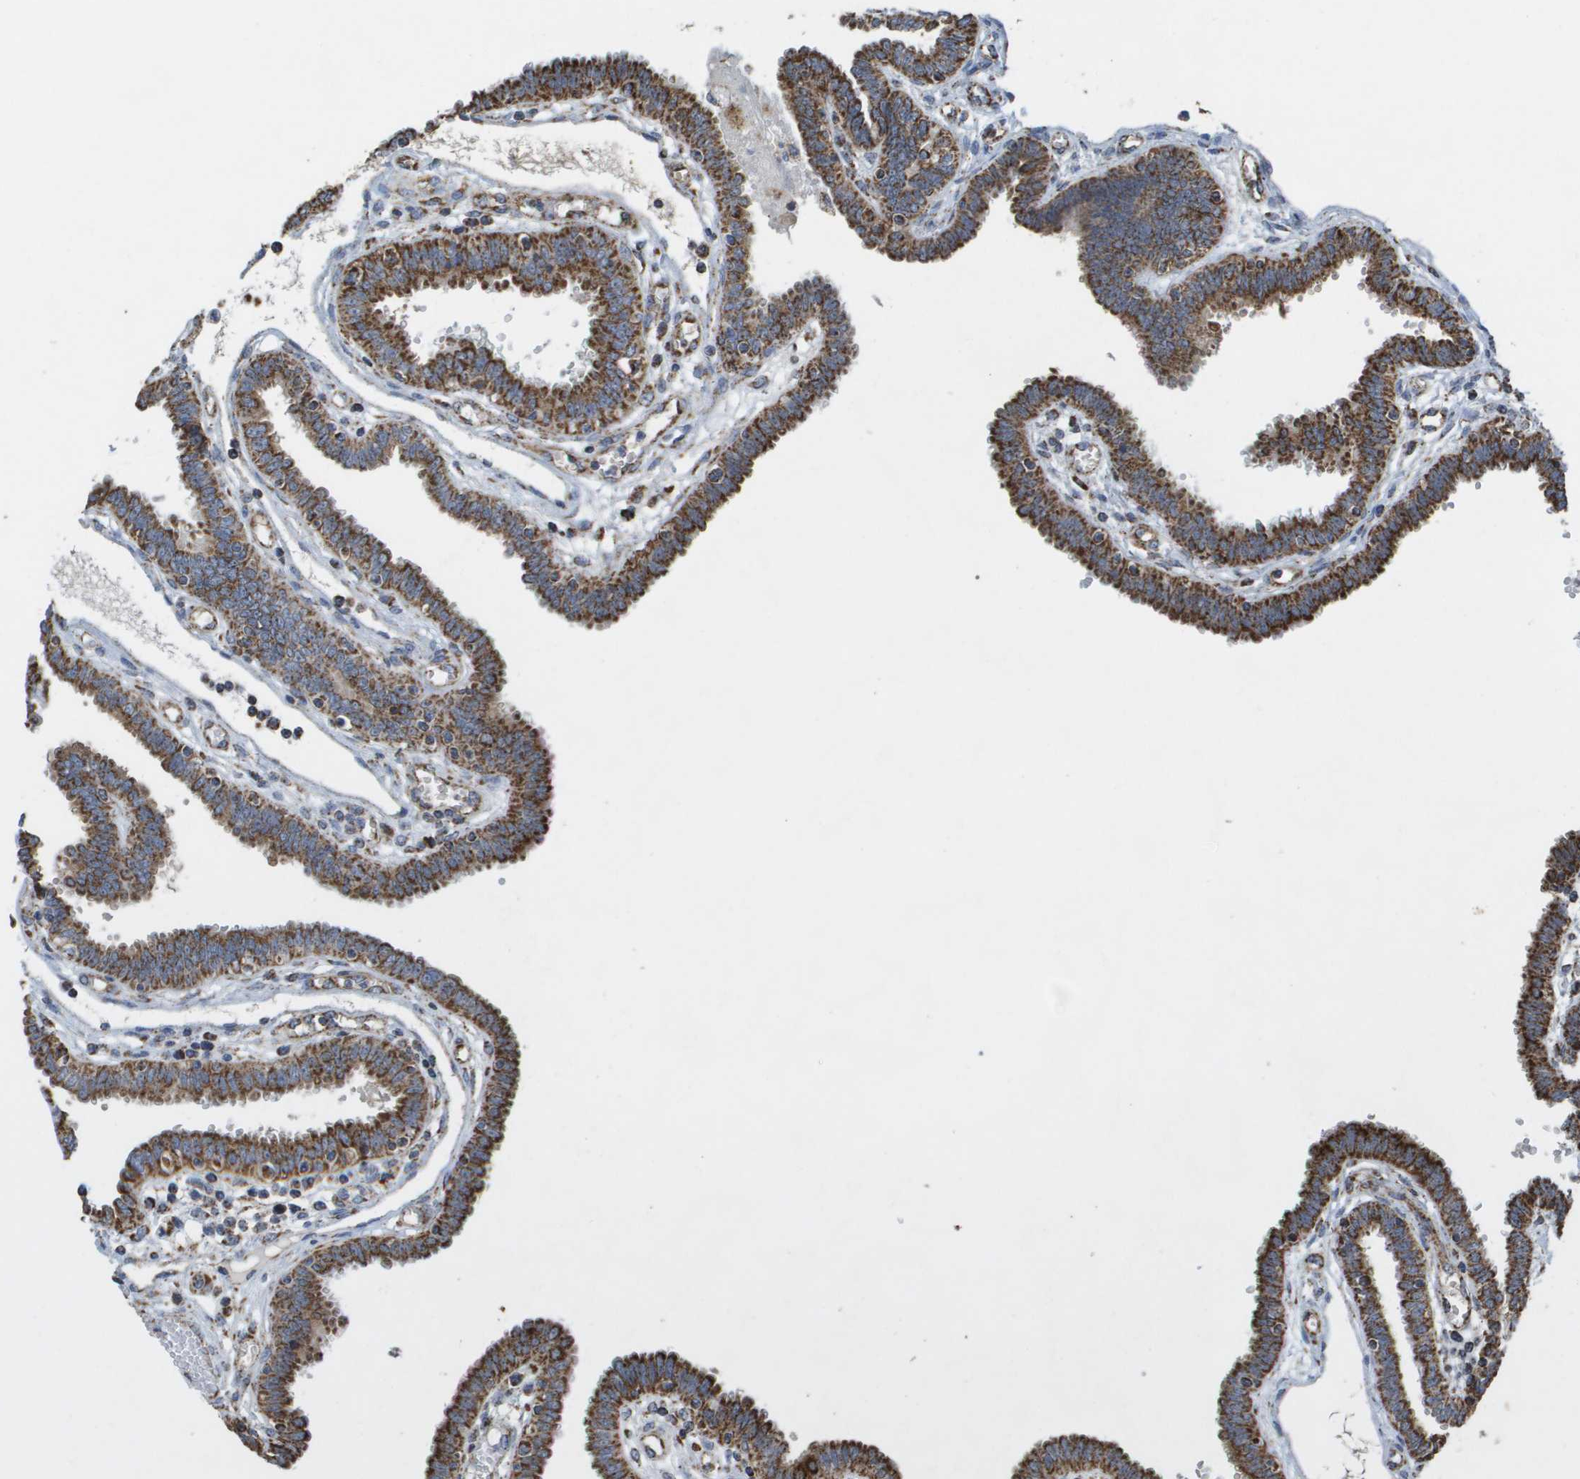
{"staining": {"intensity": "strong", "quantity": ">75%", "location": "cytoplasmic/membranous"}, "tissue": "fallopian tube", "cell_type": "Glandular cells", "image_type": "normal", "snomed": [{"axis": "morphology", "description": "Normal tissue, NOS"}, {"axis": "topography", "description": "Fallopian tube"}], "caption": "Normal fallopian tube was stained to show a protein in brown. There is high levels of strong cytoplasmic/membranous staining in about >75% of glandular cells. (Brightfield microscopy of DAB IHC at high magnification).", "gene": "HSPE1", "patient": {"sex": "female", "age": 32}}